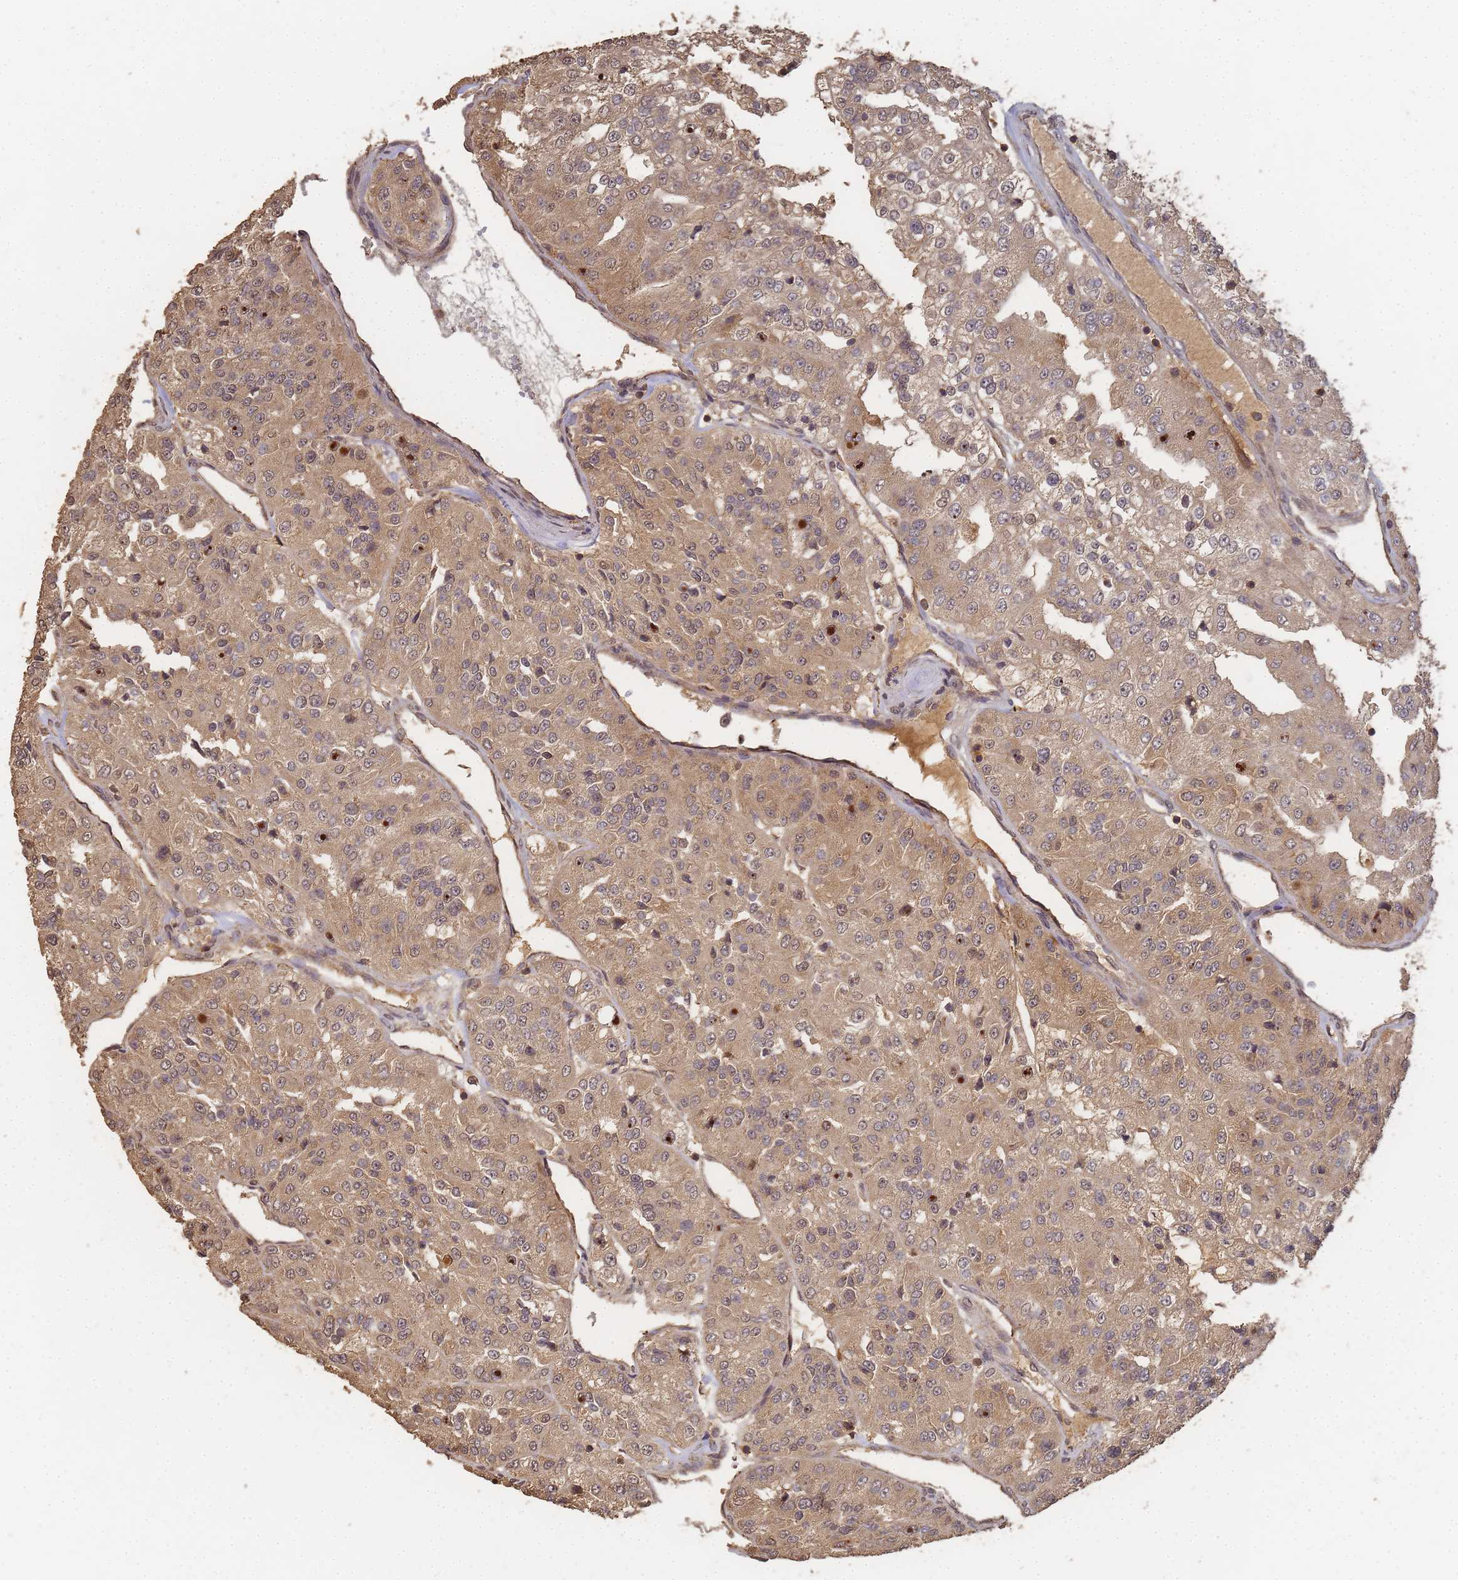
{"staining": {"intensity": "moderate", "quantity": ">75%", "location": "cytoplasmic/membranous,nuclear"}, "tissue": "renal cancer", "cell_type": "Tumor cells", "image_type": "cancer", "snomed": [{"axis": "morphology", "description": "Adenocarcinoma, NOS"}, {"axis": "topography", "description": "Kidney"}], "caption": "Immunohistochemical staining of human renal adenocarcinoma shows medium levels of moderate cytoplasmic/membranous and nuclear positivity in approximately >75% of tumor cells. Nuclei are stained in blue.", "gene": "ALKBH1", "patient": {"sex": "female", "age": 63}}